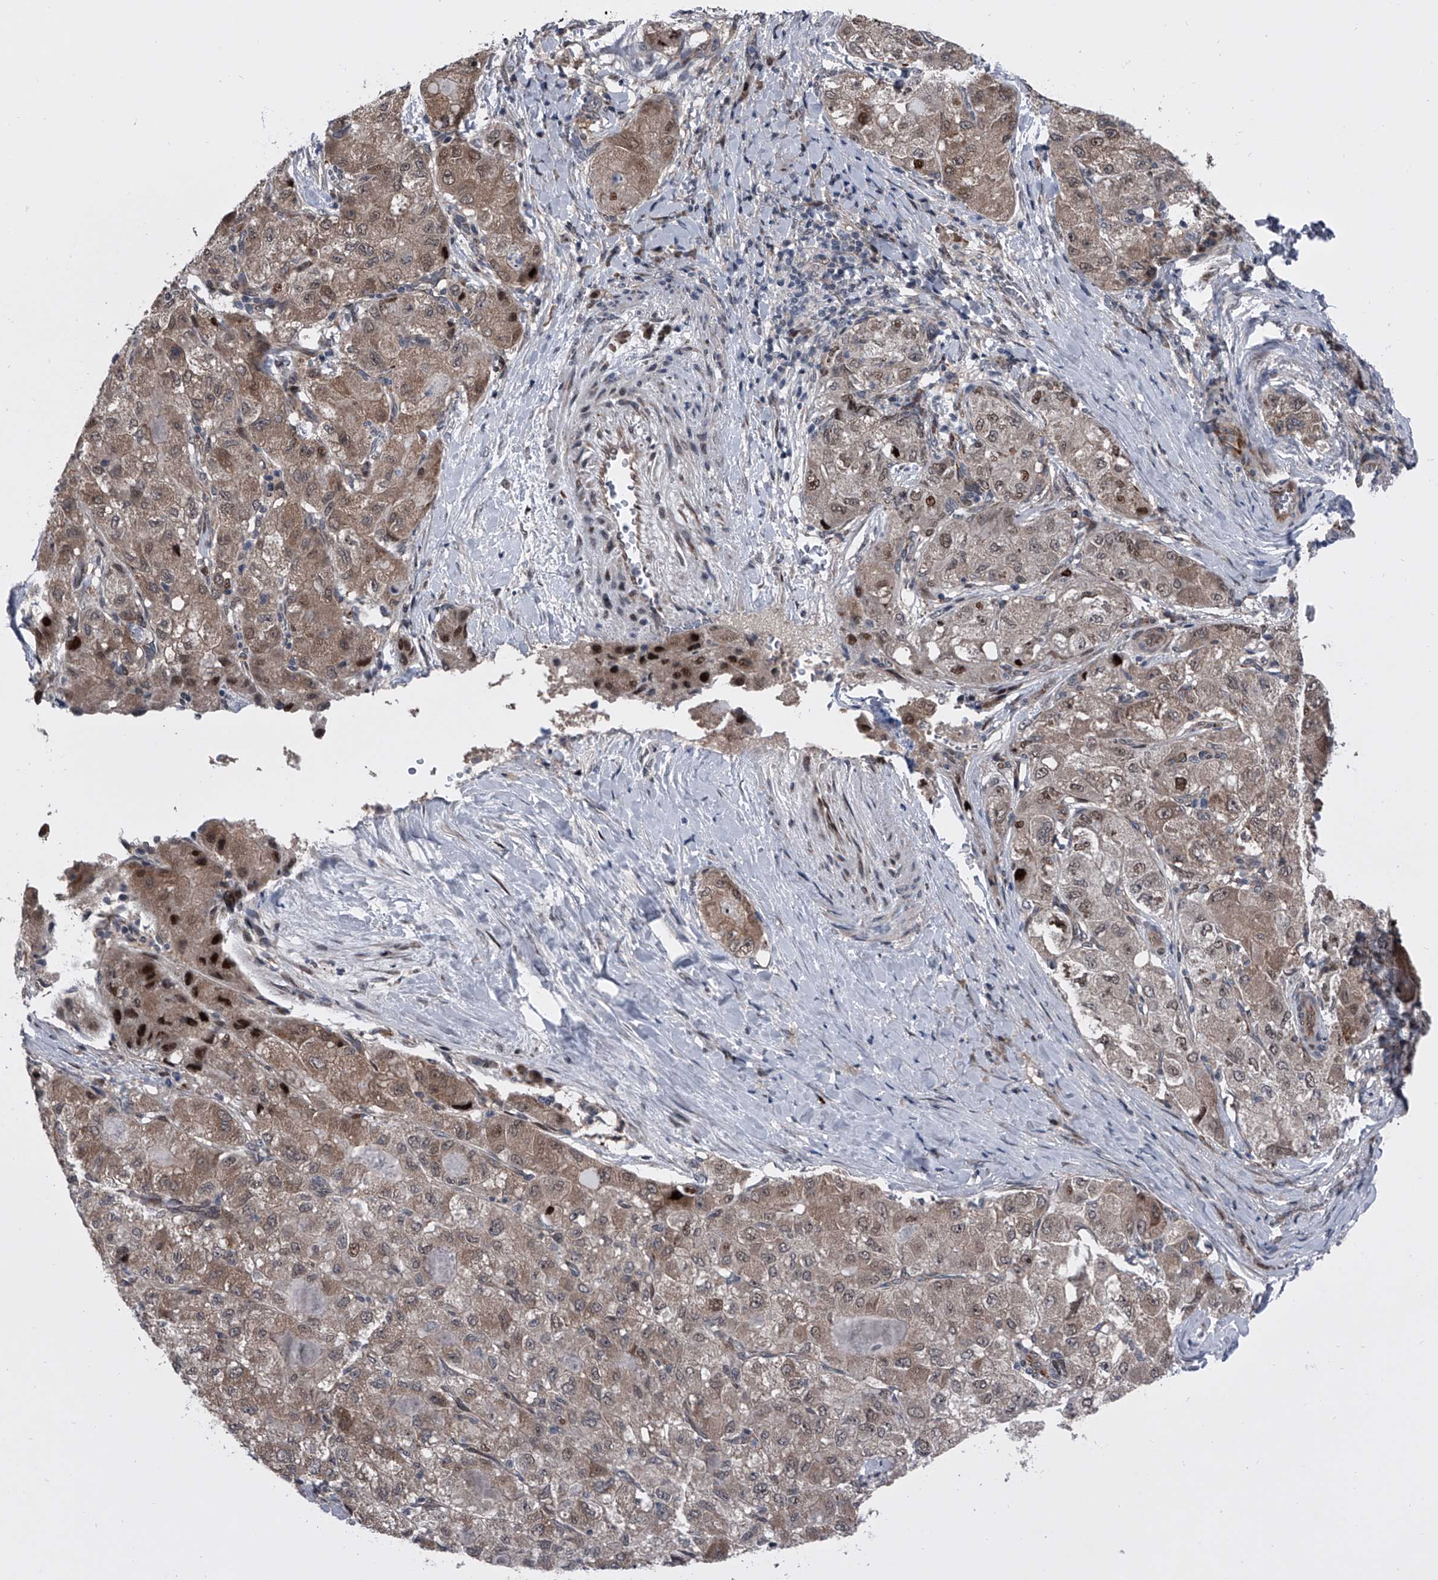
{"staining": {"intensity": "weak", "quantity": ">75%", "location": "cytoplasmic/membranous,nuclear"}, "tissue": "liver cancer", "cell_type": "Tumor cells", "image_type": "cancer", "snomed": [{"axis": "morphology", "description": "Carcinoma, Hepatocellular, NOS"}, {"axis": "topography", "description": "Liver"}], "caption": "Human liver cancer (hepatocellular carcinoma) stained with a protein marker exhibits weak staining in tumor cells.", "gene": "ELK4", "patient": {"sex": "male", "age": 80}}